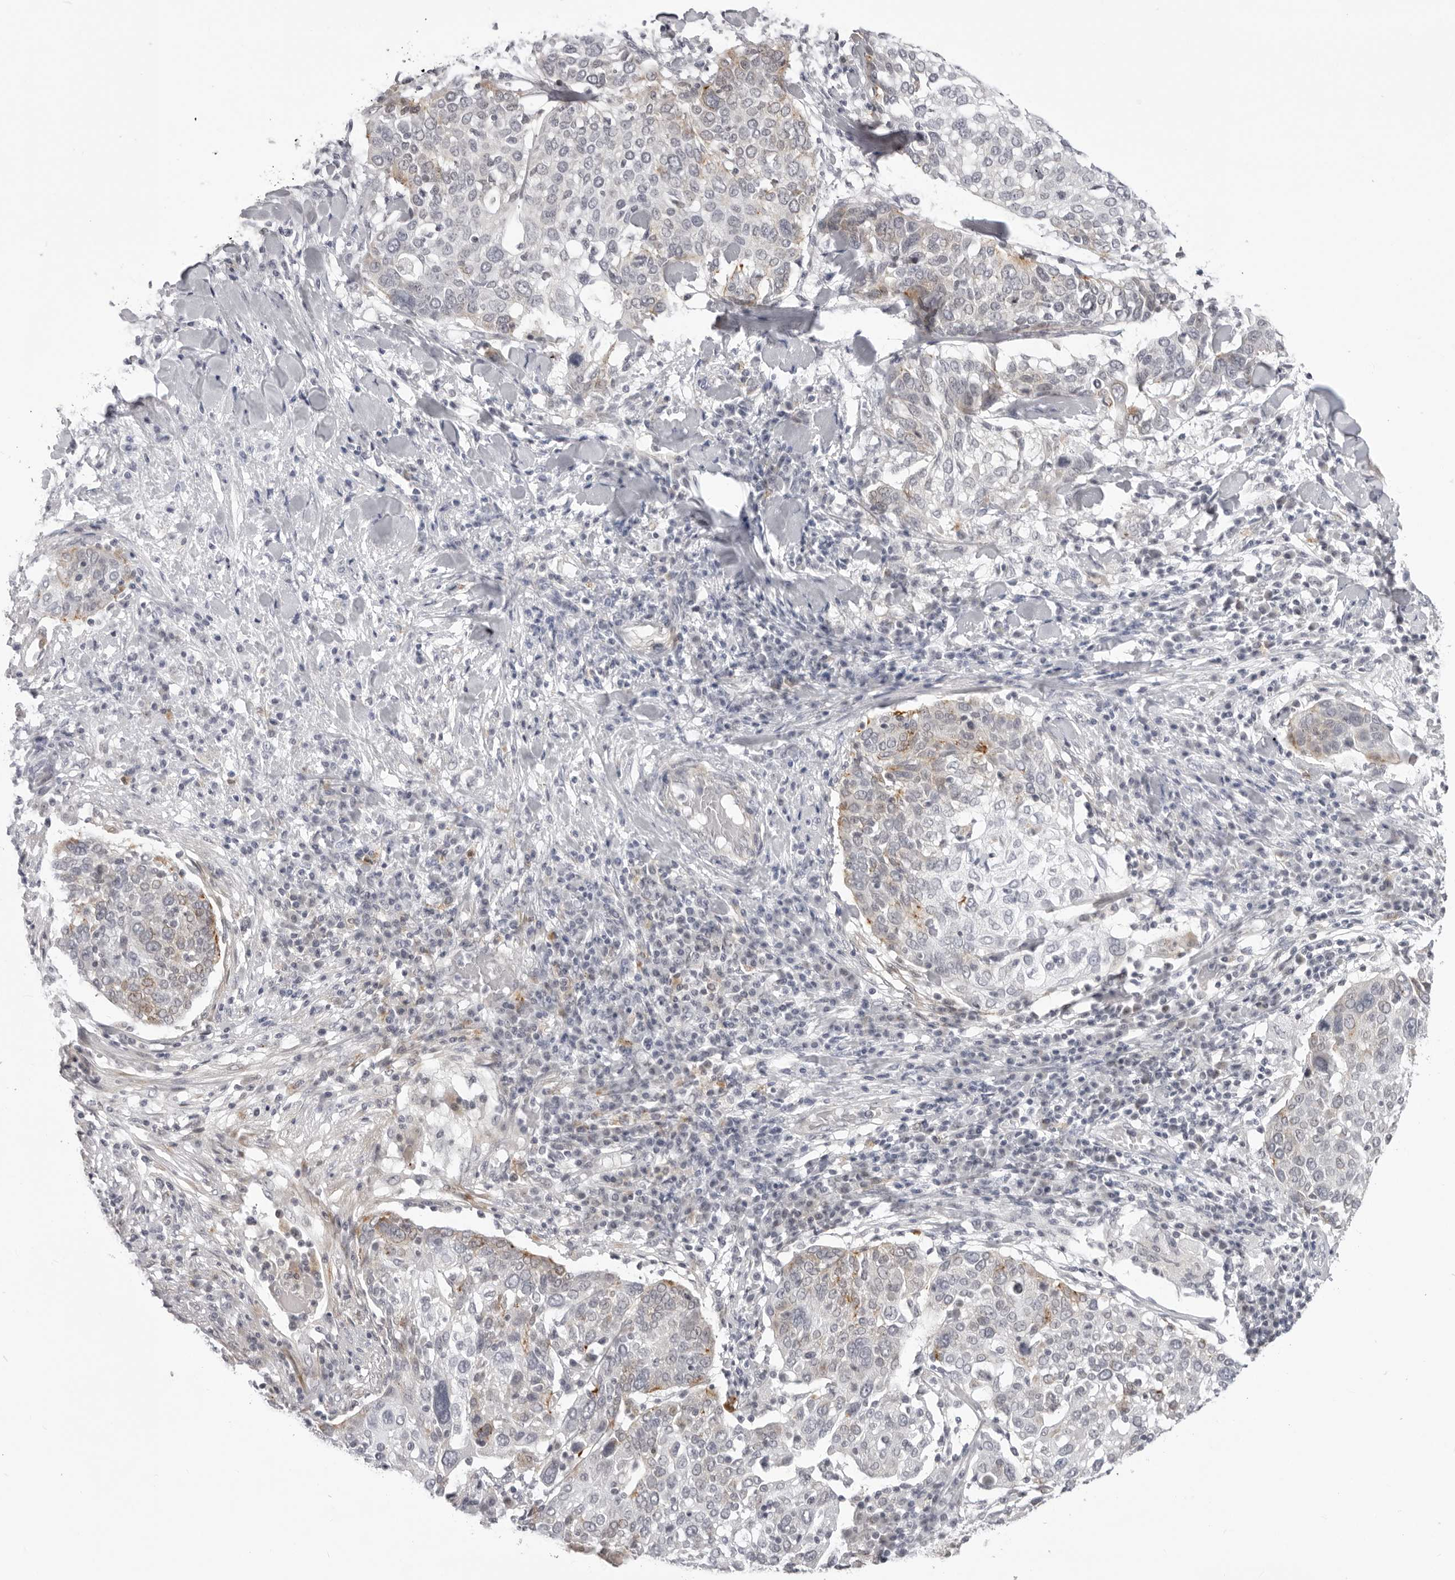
{"staining": {"intensity": "weak", "quantity": "<25%", "location": "cytoplasmic/membranous"}, "tissue": "lung cancer", "cell_type": "Tumor cells", "image_type": "cancer", "snomed": [{"axis": "morphology", "description": "Squamous cell carcinoma, NOS"}, {"axis": "topography", "description": "Lung"}], "caption": "Lung cancer (squamous cell carcinoma) was stained to show a protein in brown. There is no significant positivity in tumor cells.", "gene": "SUGCT", "patient": {"sex": "male", "age": 65}}